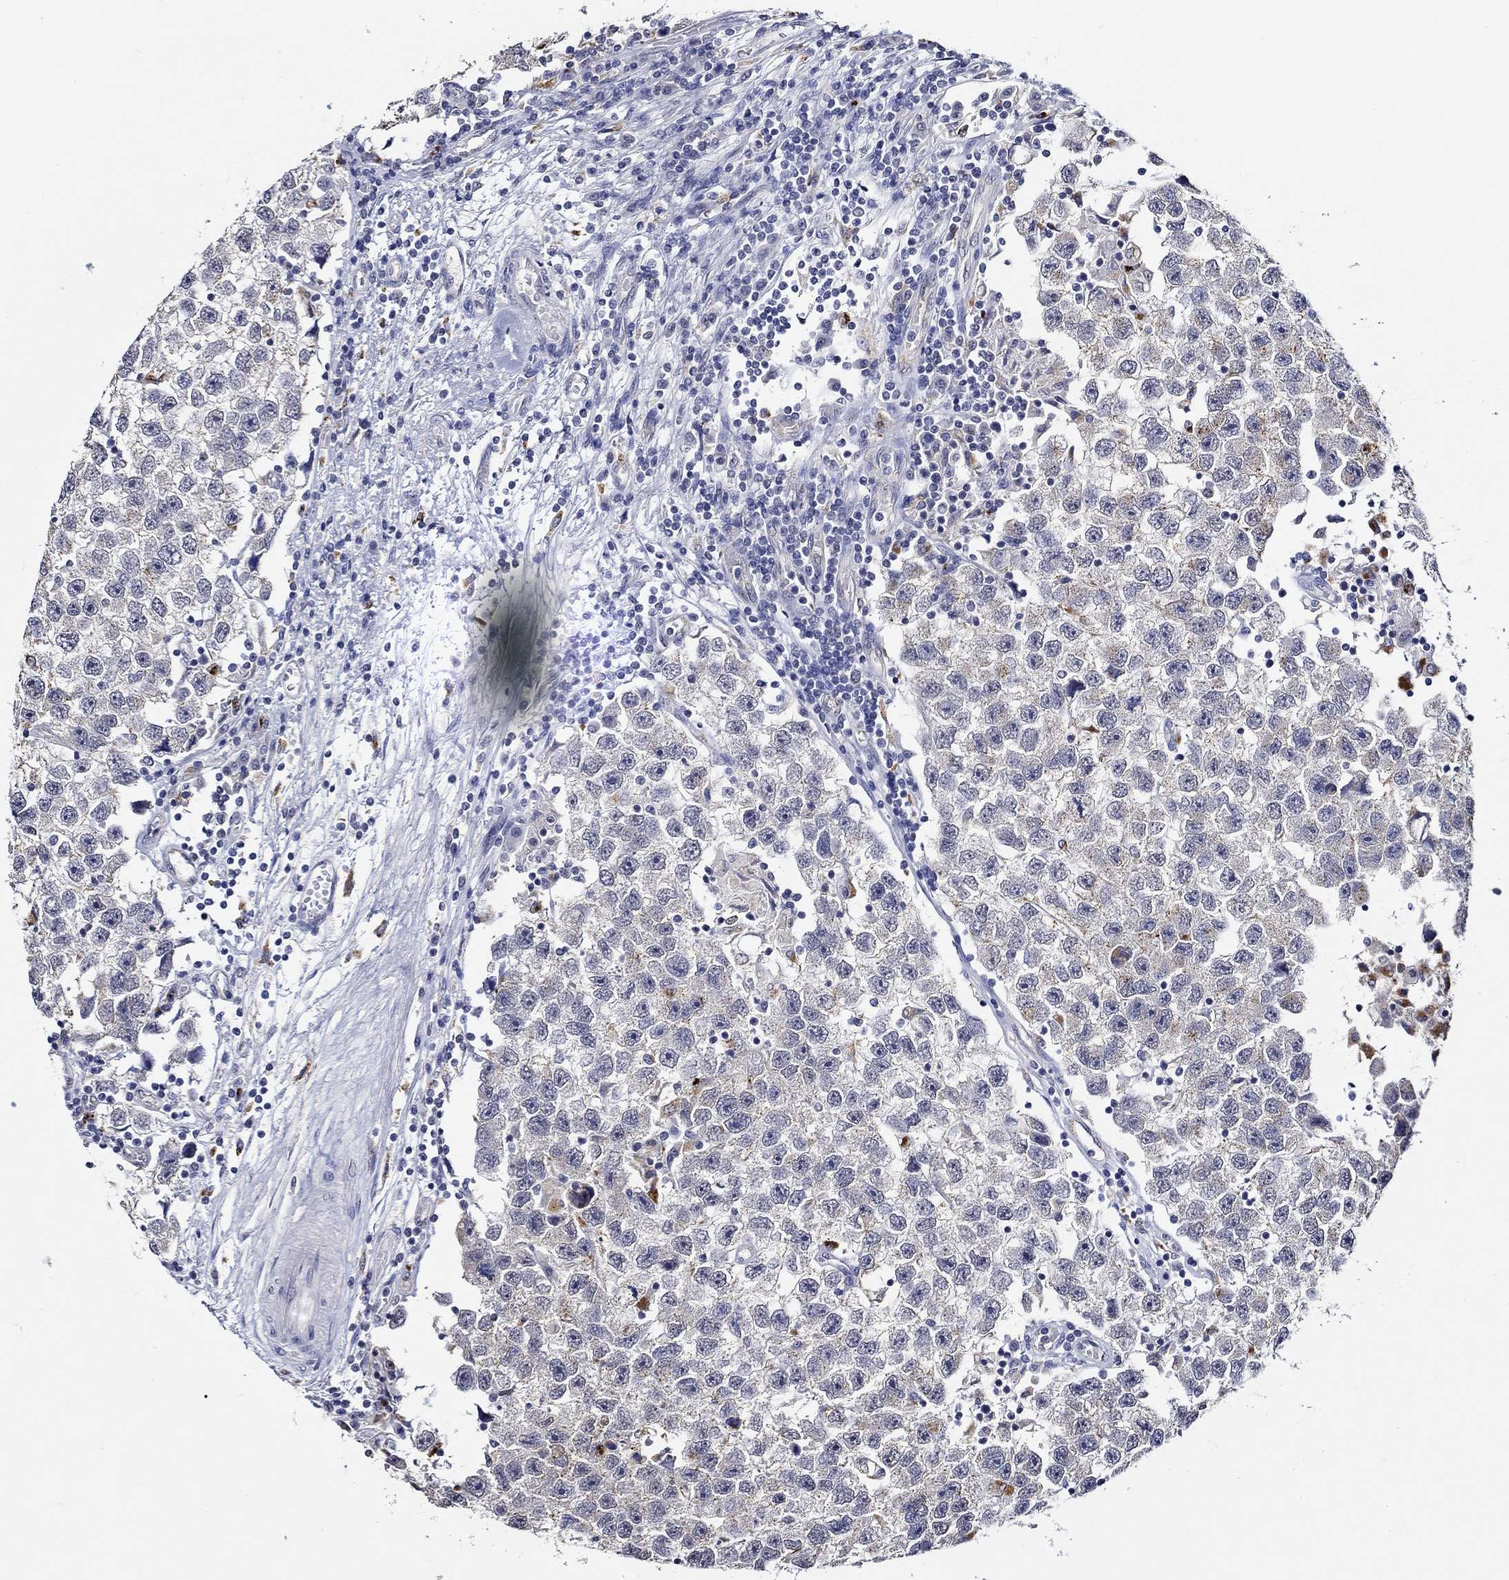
{"staining": {"intensity": "negative", "quantity": "none", "location": "none"}, "tissue": "testis cancer", "cell_type": "Tumor cells", "image_type": "cancer", "snomed": [{"axis": "morphology", "description": "Seminoma, NOS"}, {"axis": "topography", "description": "Testis"}], "caption": "A high-resolution image shows IHC staining of seminoma (testis), which shows no significant expression in tumor cells.", "gene": "GATA2", "patient": {"sex": "male", "age": 26}}